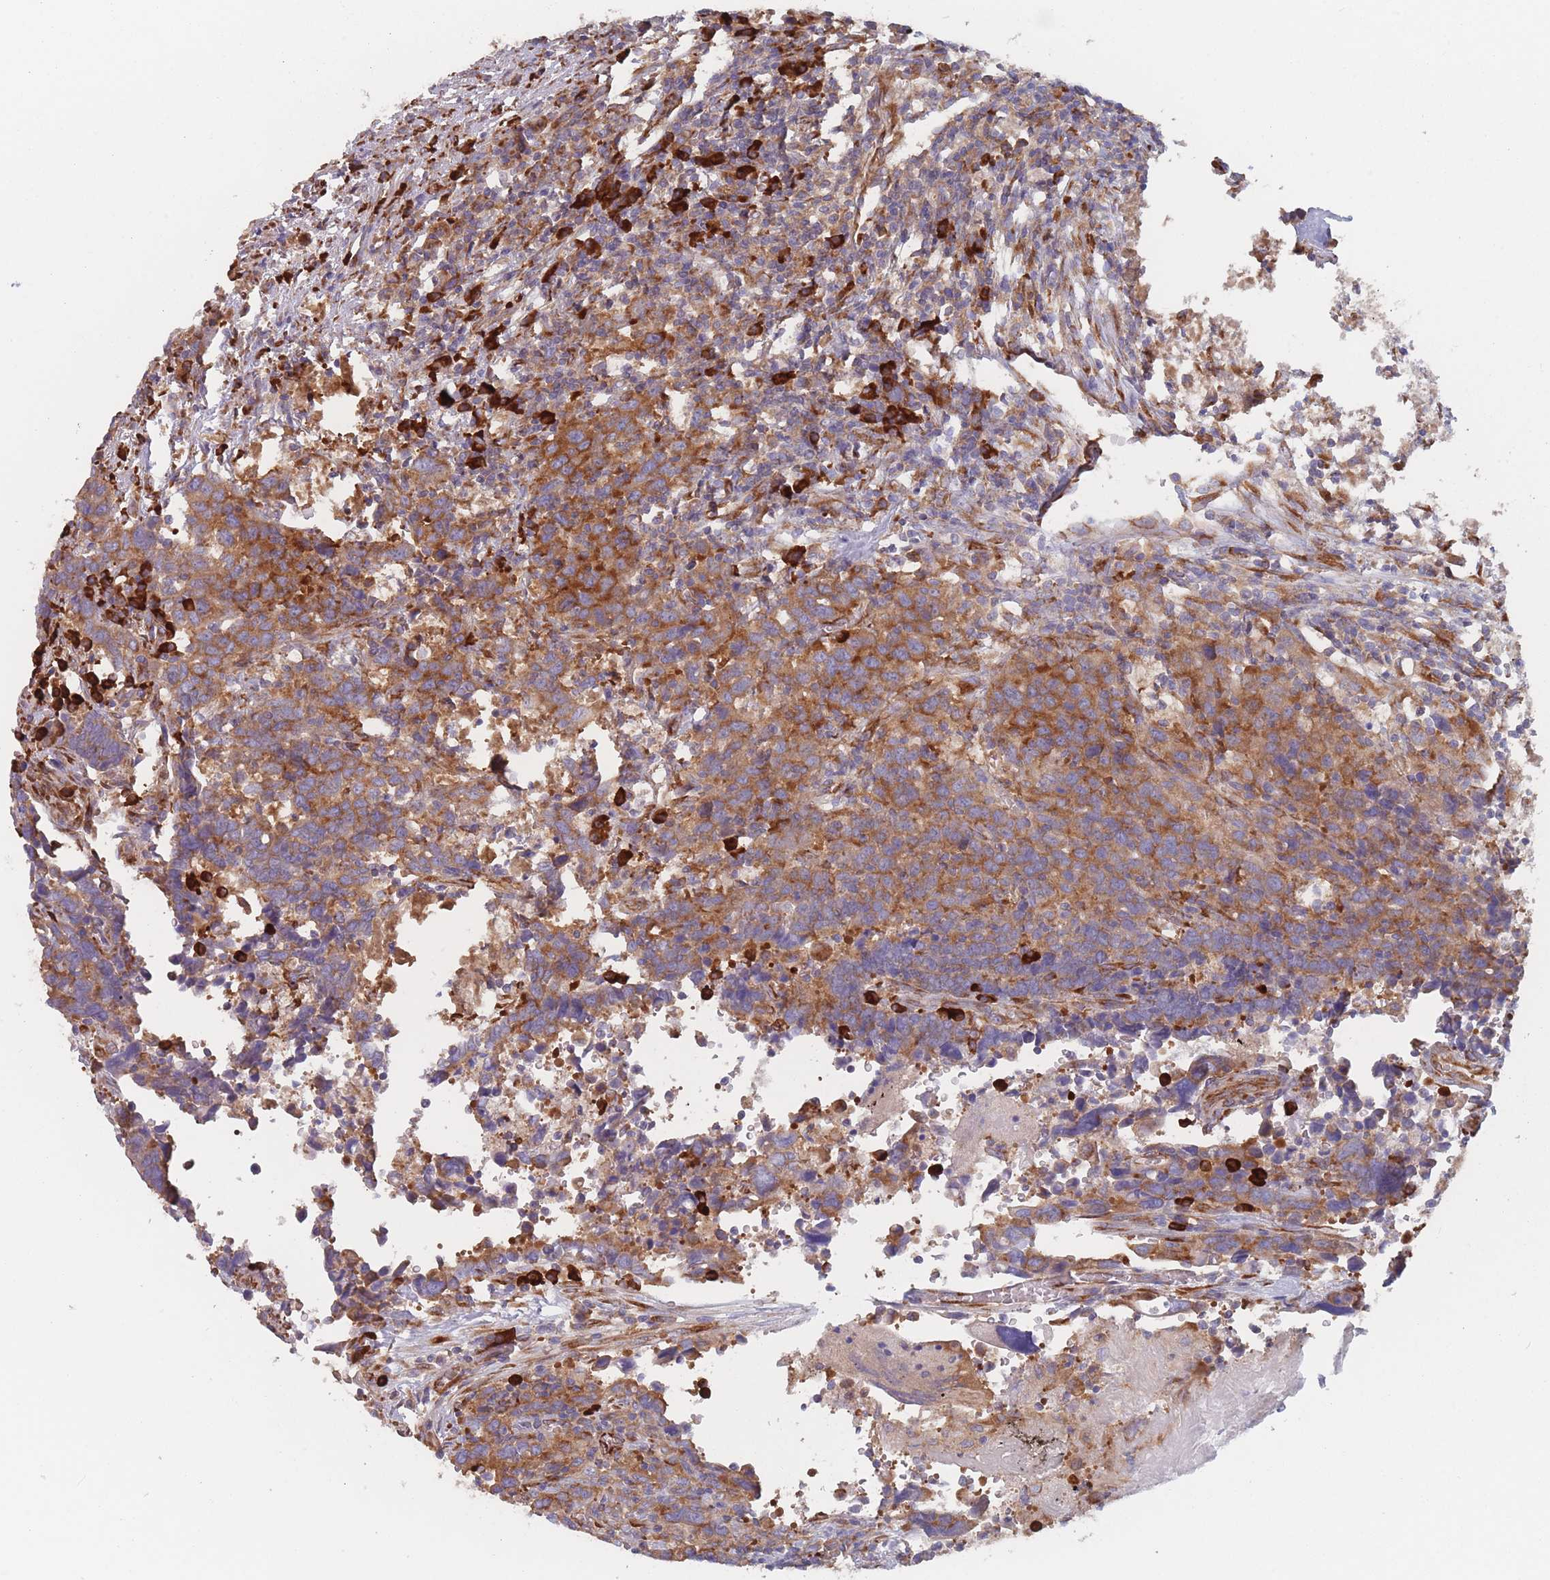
{"staining": {"intensity": "strong", "quantity": ">75%", "location": "cytoplasmic/membranous"}, "tissue": "urothelial cancer", "cell_type": "Tumor cells", "image_type": "cancer", "snomed": [{"axis": "morphology", "description": "Urothelial carcinoma, High grade"}, {"axis": "topography", "description": "Urinary bladder"}], "caption": "Urothelial cancer stained with immunohistochemistry reveals strong cytoplasmic/membranous expression in about >75% of tumor cells.", "gene": "EEF1B2", "patient": {"sex": "male", "age": 61}}